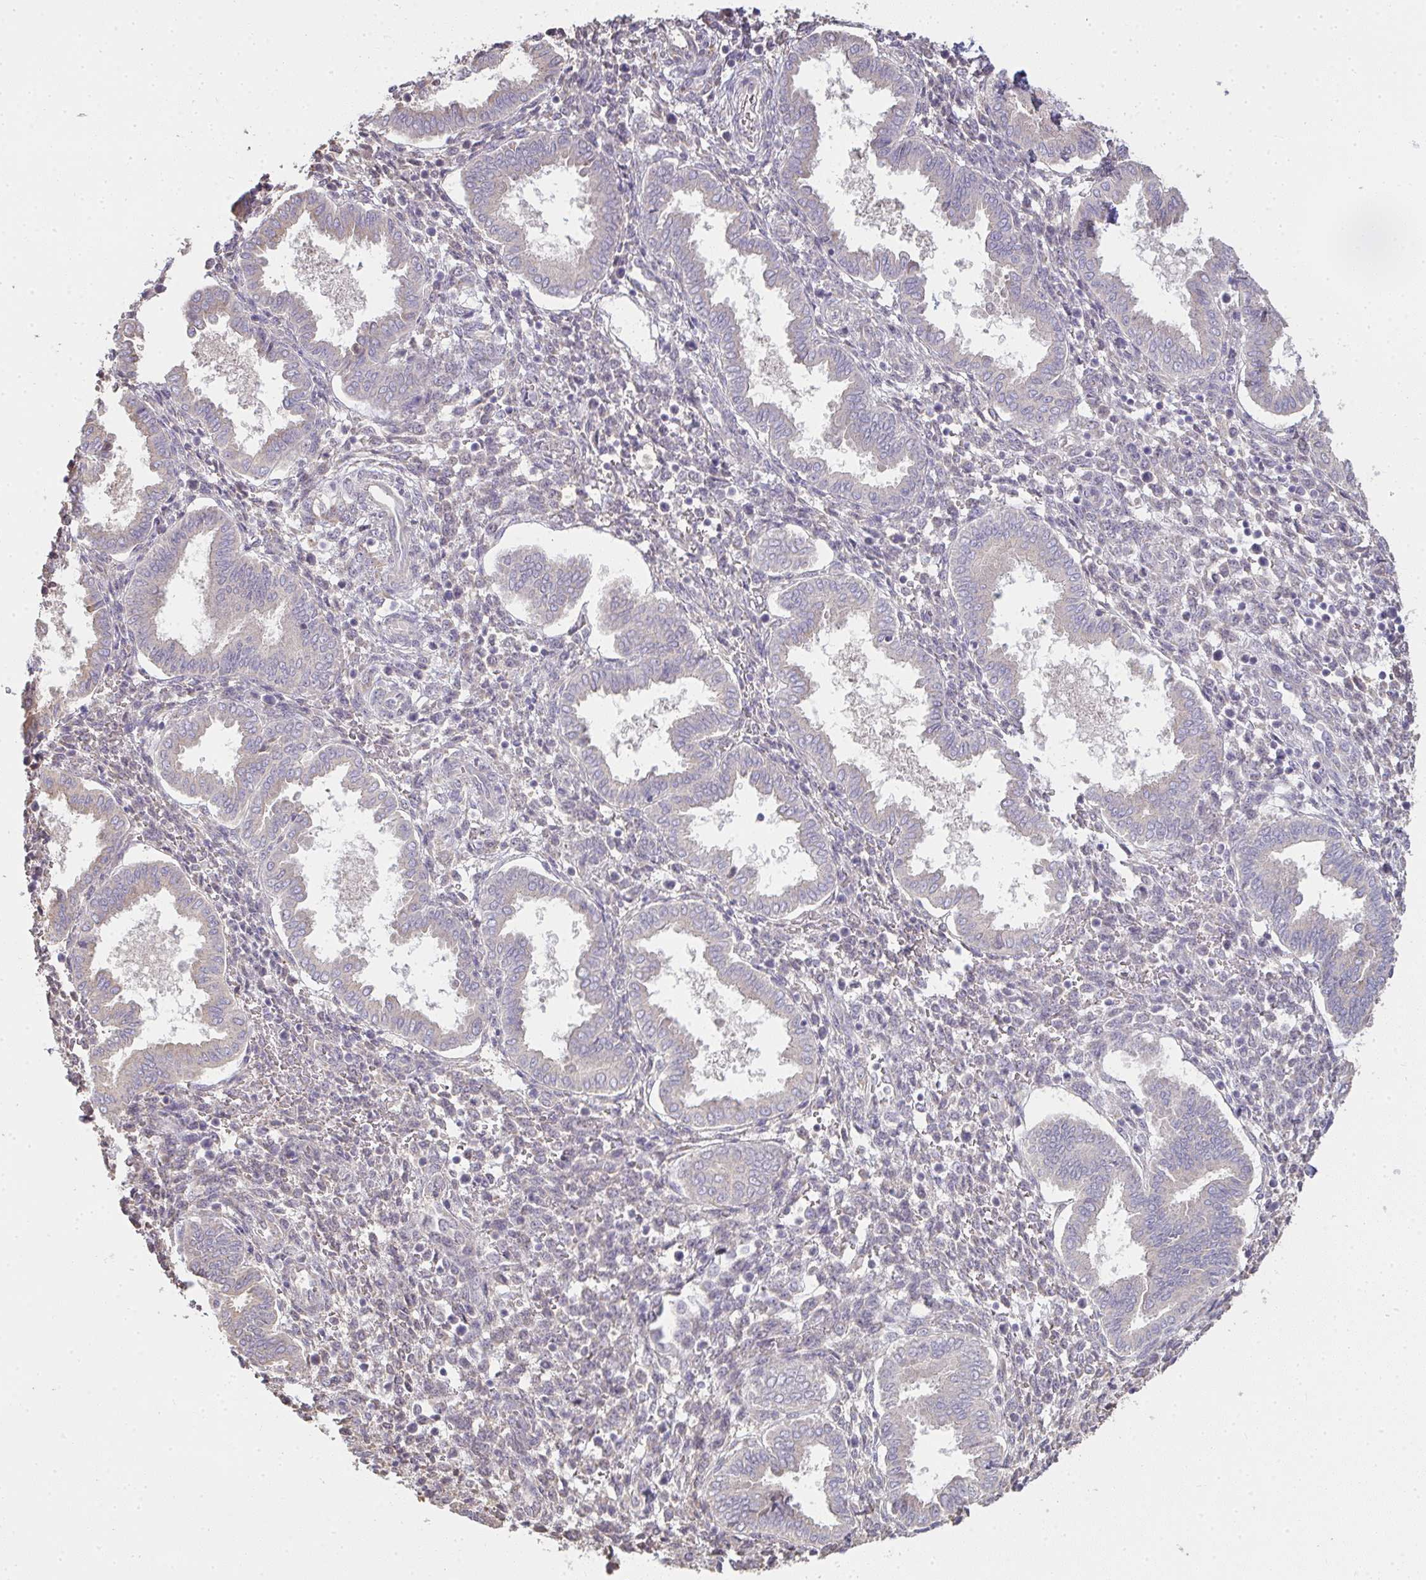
{"staining": {"intensity": "negative", "quantity": "none", "location": "none"}, "tissue": "endometrium", "cell_type": "Cells in endometrial stroma", "image_type": "normal", "snomed": [{"axis": "morphology", "description": "Normal tissue, NOS"}, {"axis": "topography", "description": "Endometrium"}], "caption": "IHC image of normal endometrium: human endometrium stained with DAB (3,3'-diaminobenzidine) shows no significant protein expression in cells in endometrial stroma.", "gene": "BRINP3", "patient": {"sex": "female", "age": 24}}